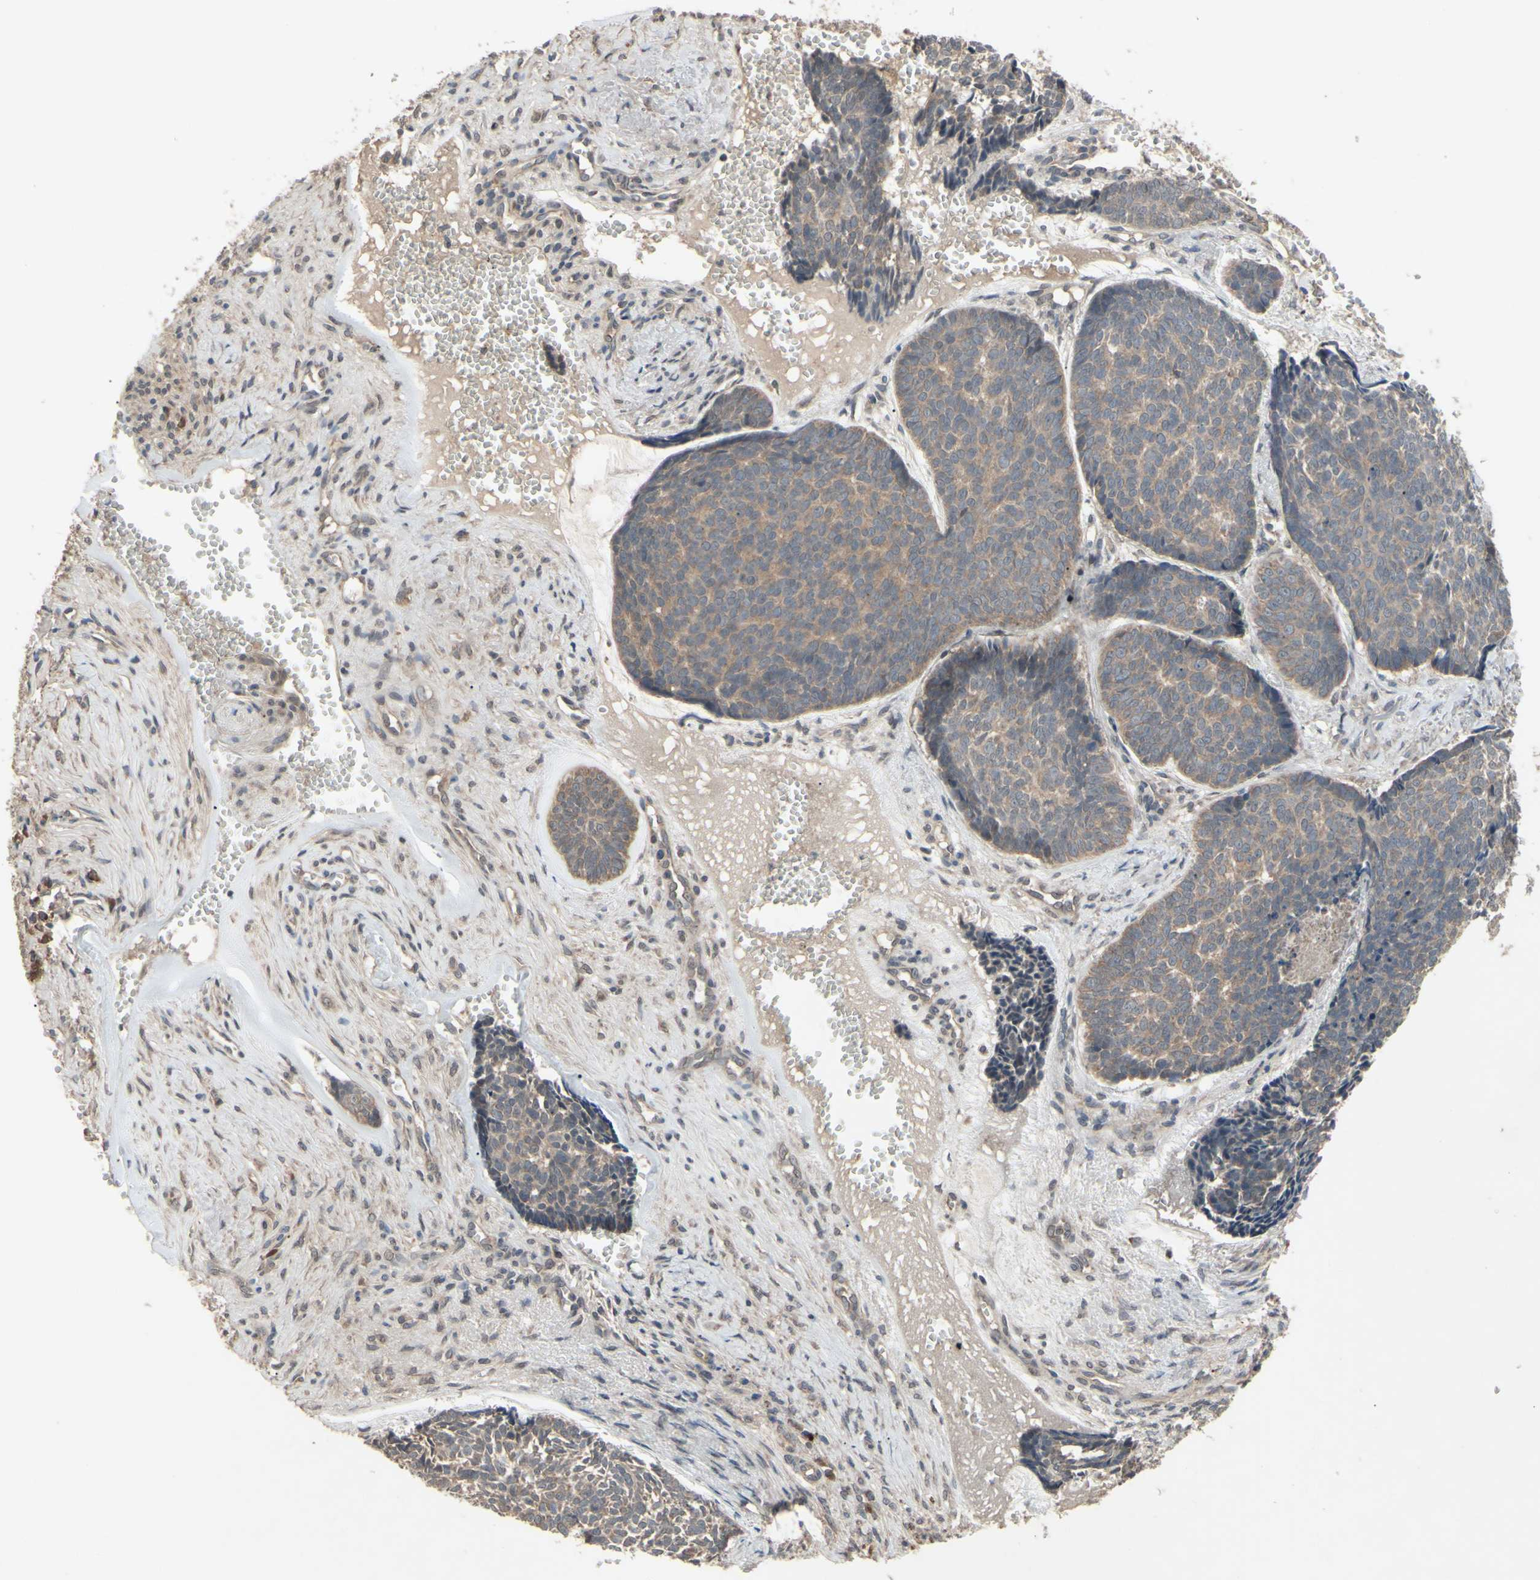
{"staining": {"intensity": "weak", "quantity": ">75%", "location": "cytoplasmic/membranous"}, "tissue": "skin cancer", "cell_type": "Tumor cells", "image_type": "cancer", "snomed": [{"axis": "morphology", "description": "Basal cell carcinoma"}, {"axis": "topography", "description": "Skin"}], "caption": "A high-resolution micrograph shows immunohistochemistry (IHC) staining of basal cell carcinoma (skin), which demonstrates weak cytoplasmic/membranous staining in about >75% of tumor cells. (Stains: DAB in brown, nuclei in blue, Microscopy: brightfield microscopy at high magnification).", "gene": "CD164", "patient": {"sex": "male", "age": 84}}